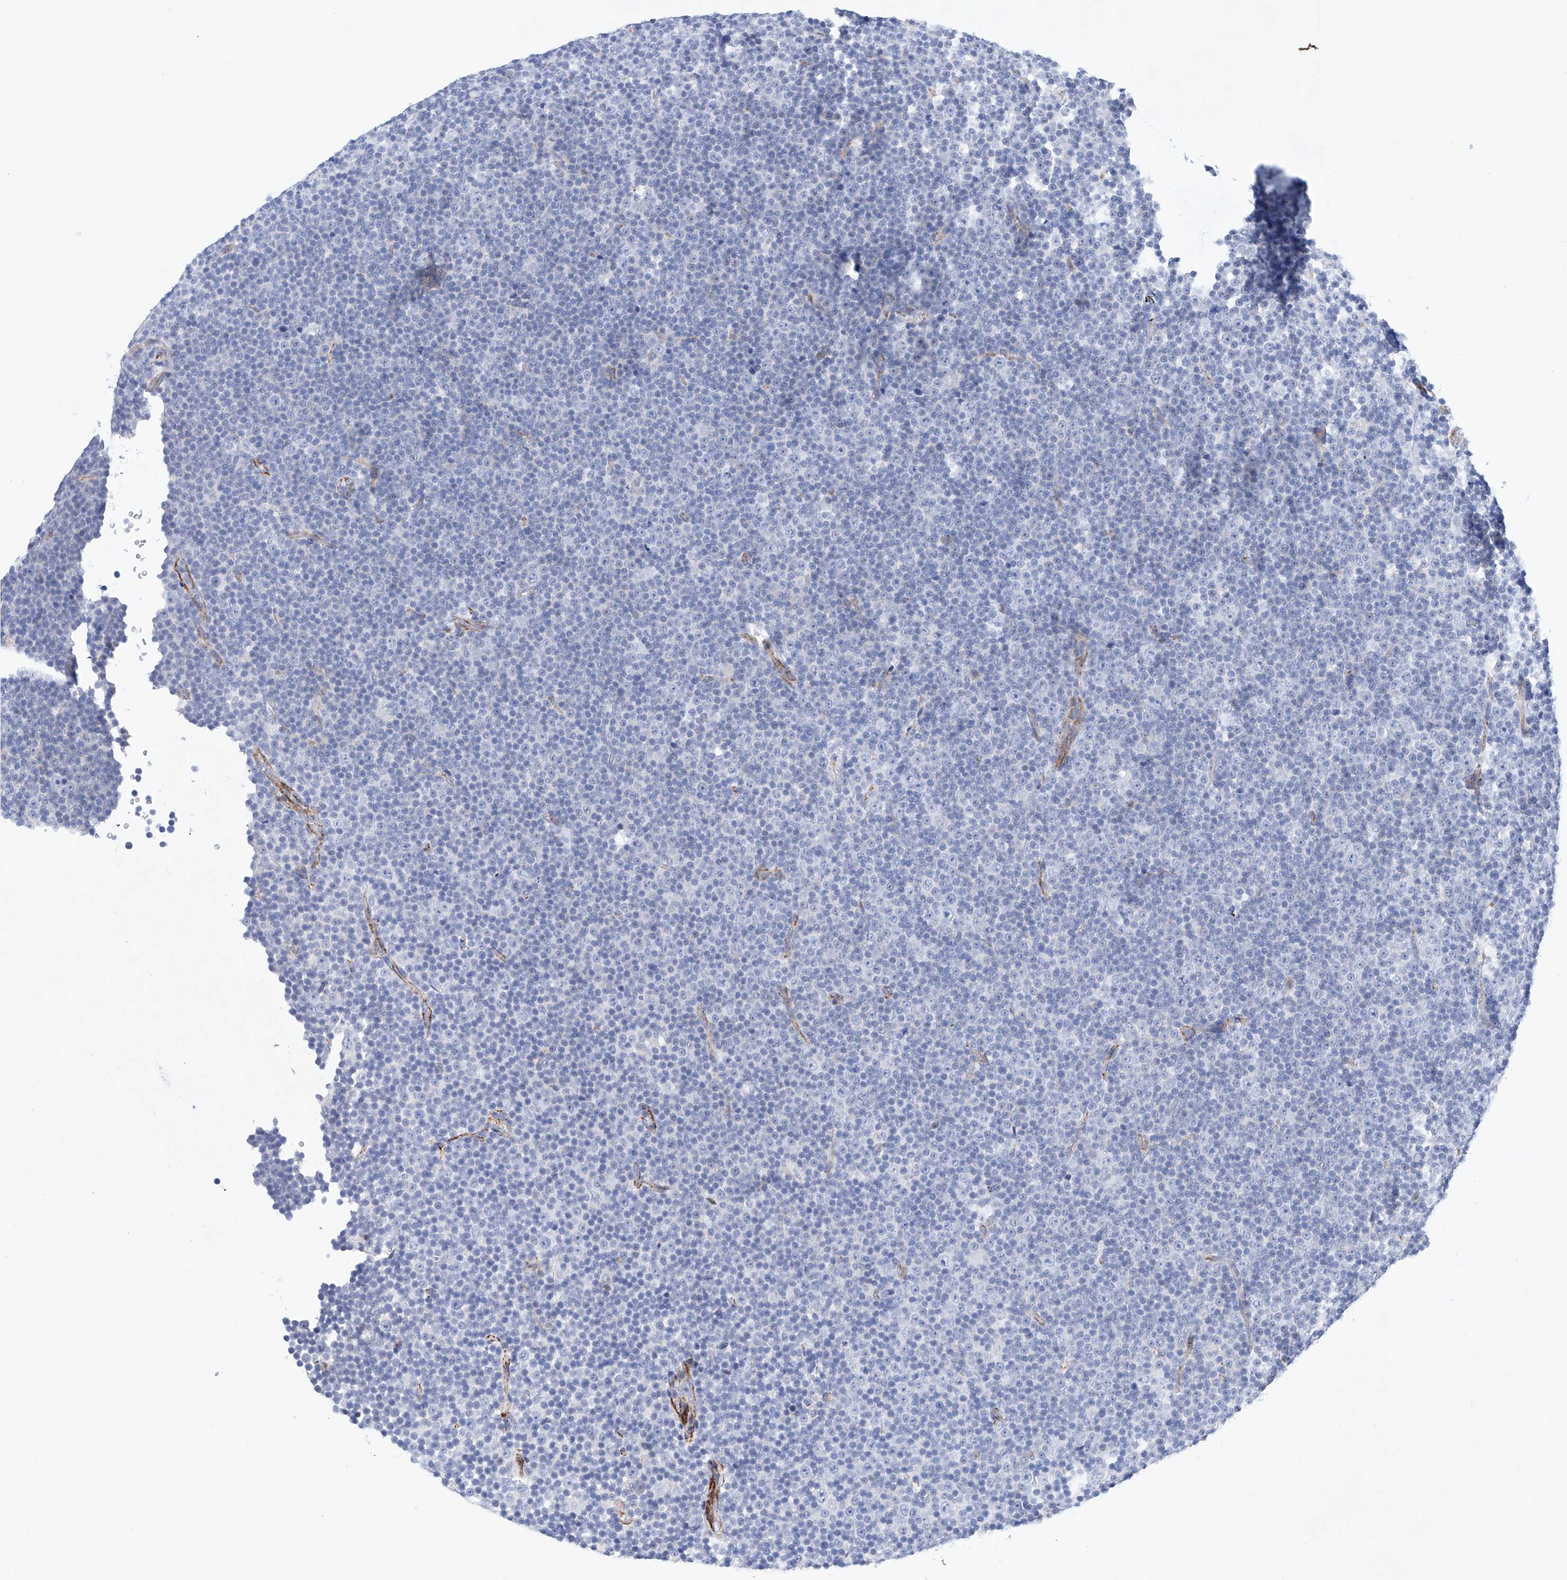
{"staining": {"intensity": "negative", "quantity": "none", "location": "none"}, "tissue": "lymphoma", "cell_type": "Tumor cells", "image_type": "cancer", "snomed": [{"axis": "morphology", "description": "Malignant lymphoma, non-Hodgkin's type, Low grade"}, {"axis": "topography", "description": "Lymph node"}], "caption": "The immunohistochemistry (IHC) image has no significant positivity in tumor cells of malignant lymphoma, non-Hodgkin's type (low-grade) tissue.", "gene": "ETV7", "patient": {"sex": "female", "age": 67}}